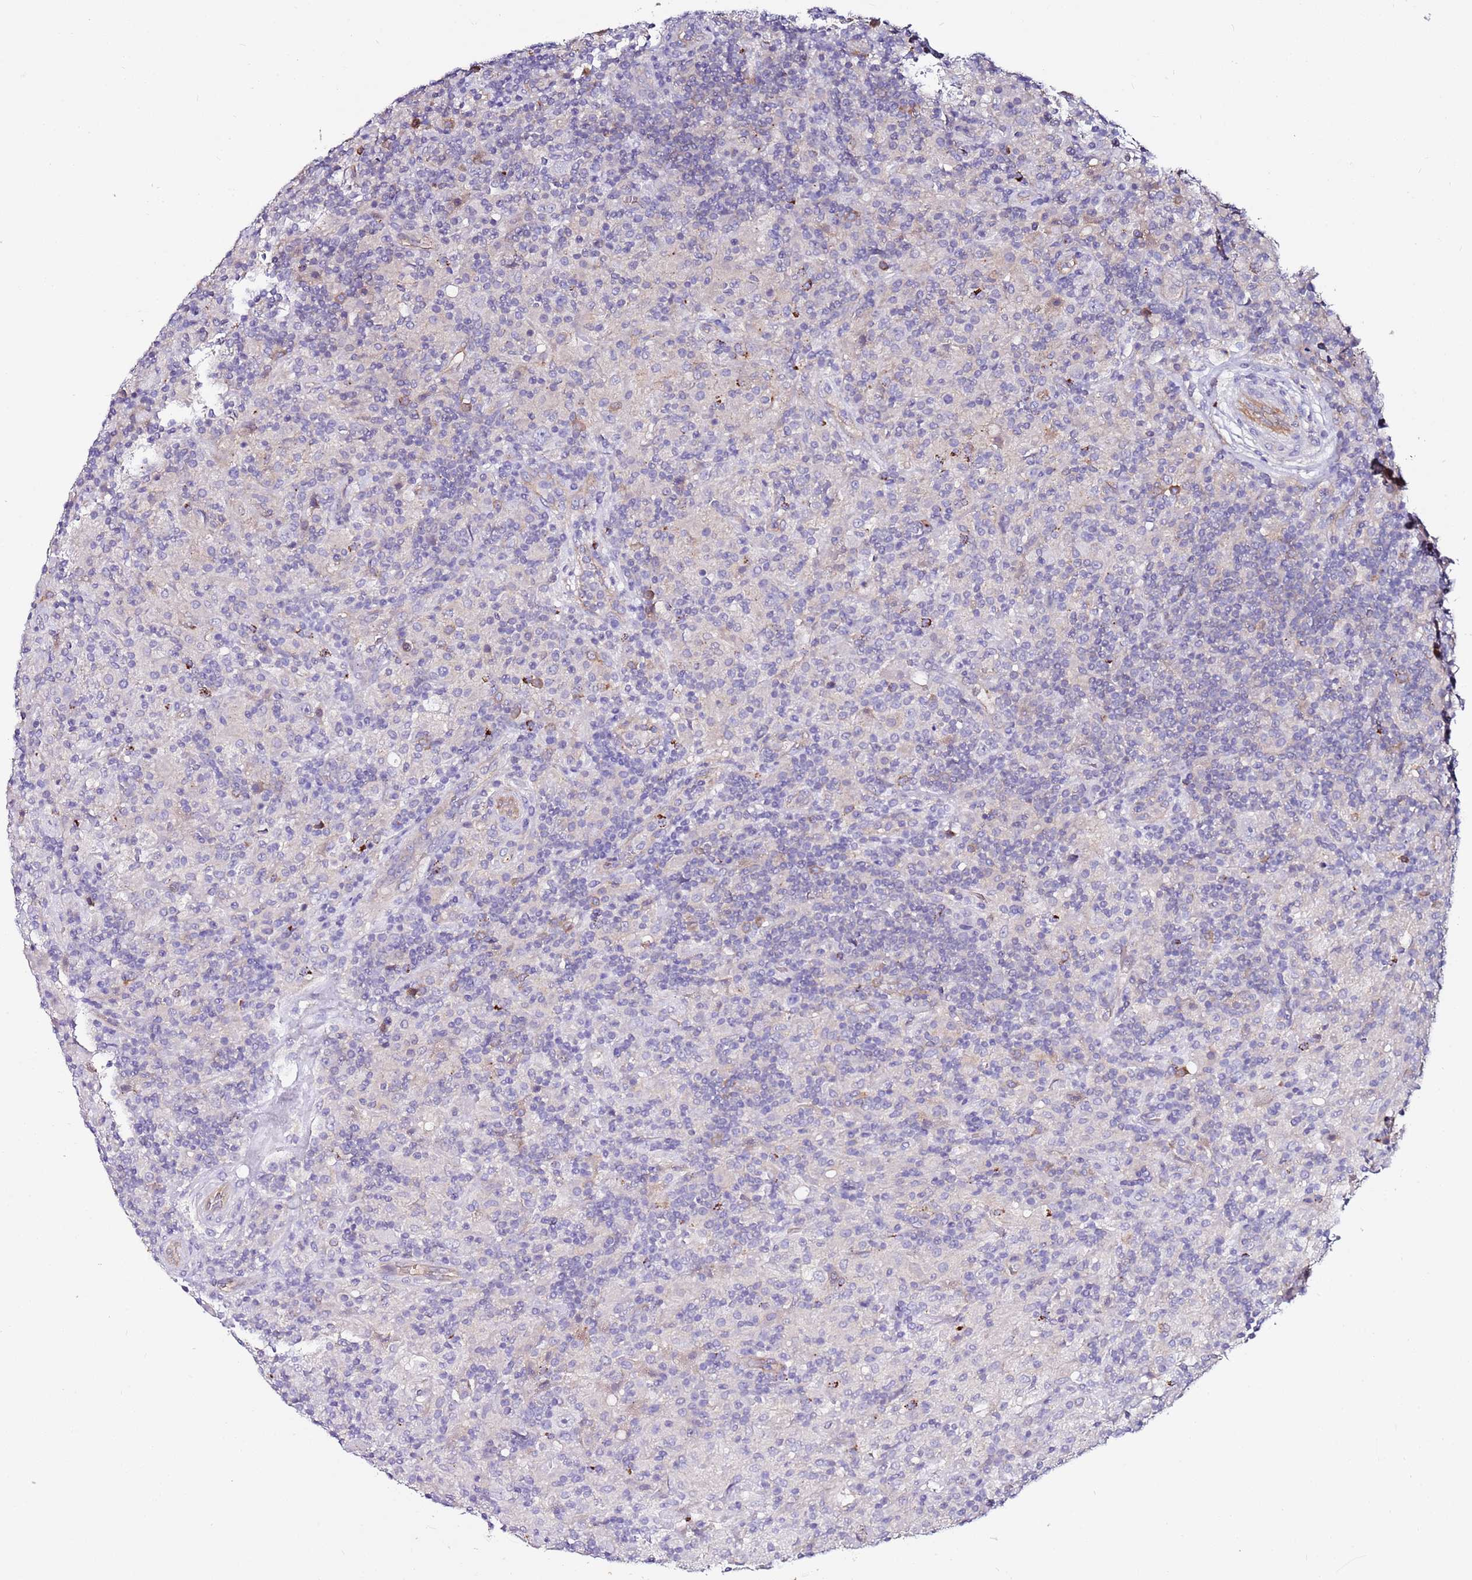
{"staining": {"intensity": "negative", "quantity": "none", "location": "none"}, "tissue": "lymphoma", "cell_type": "Tumor cells", "image_type": "cancer", "snomed": [{"axis": "morphology", "description": "Hodgkin's disease, NOS"}, {"axis": "topography", "description": "Lymph node"}], "caption": "Lymphoma stained for a protein using immunohistochemistry (IHC) reveals no positivity tumor cells.", "gene": "SRRM5", "patient": {"sex": "male", "age": 70}}